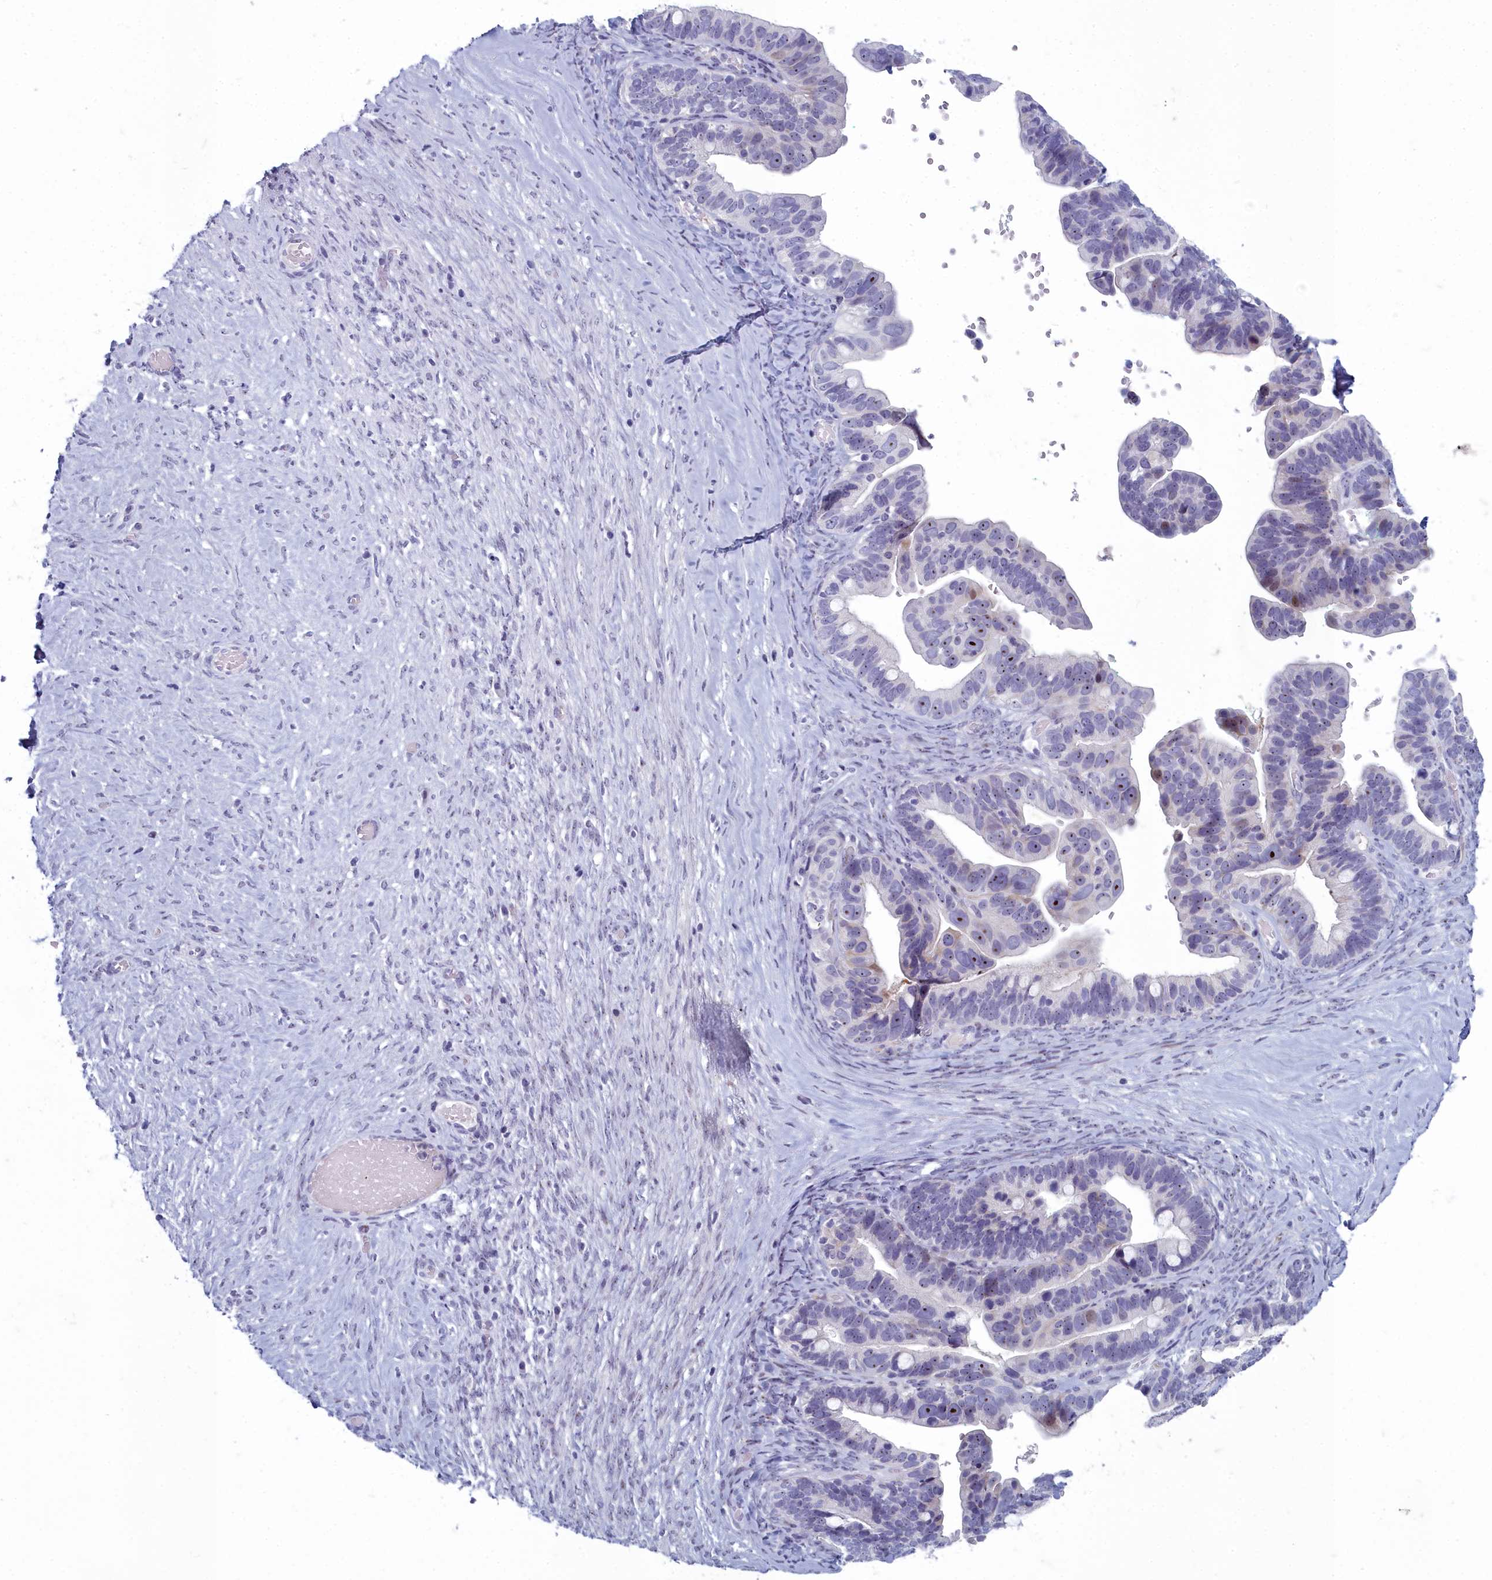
{"staining": {"intensity": "moderate", "quantity": "<25%", "location": "nuclear"}, "tissue": "ovarian cancer", "cell_type": "Tumor cells", "image_type": "cancer", "snomed": [{"axis": "morphology", "description": "Cystadenocarcinoma, serous, NOS"}, {"axis": "topography", "description": "Ovary"}], "caption": "A high-resolution histopathology image shows immunohistochemistry (IHC) staining of ovarian cancer (serous cystadenocarcinoma), which demonstrates moderate nuclear expression in approximately <25% of tumor cells.", "gene": "INSYN2A", "patient": {"sex": "female", "age": 56}}